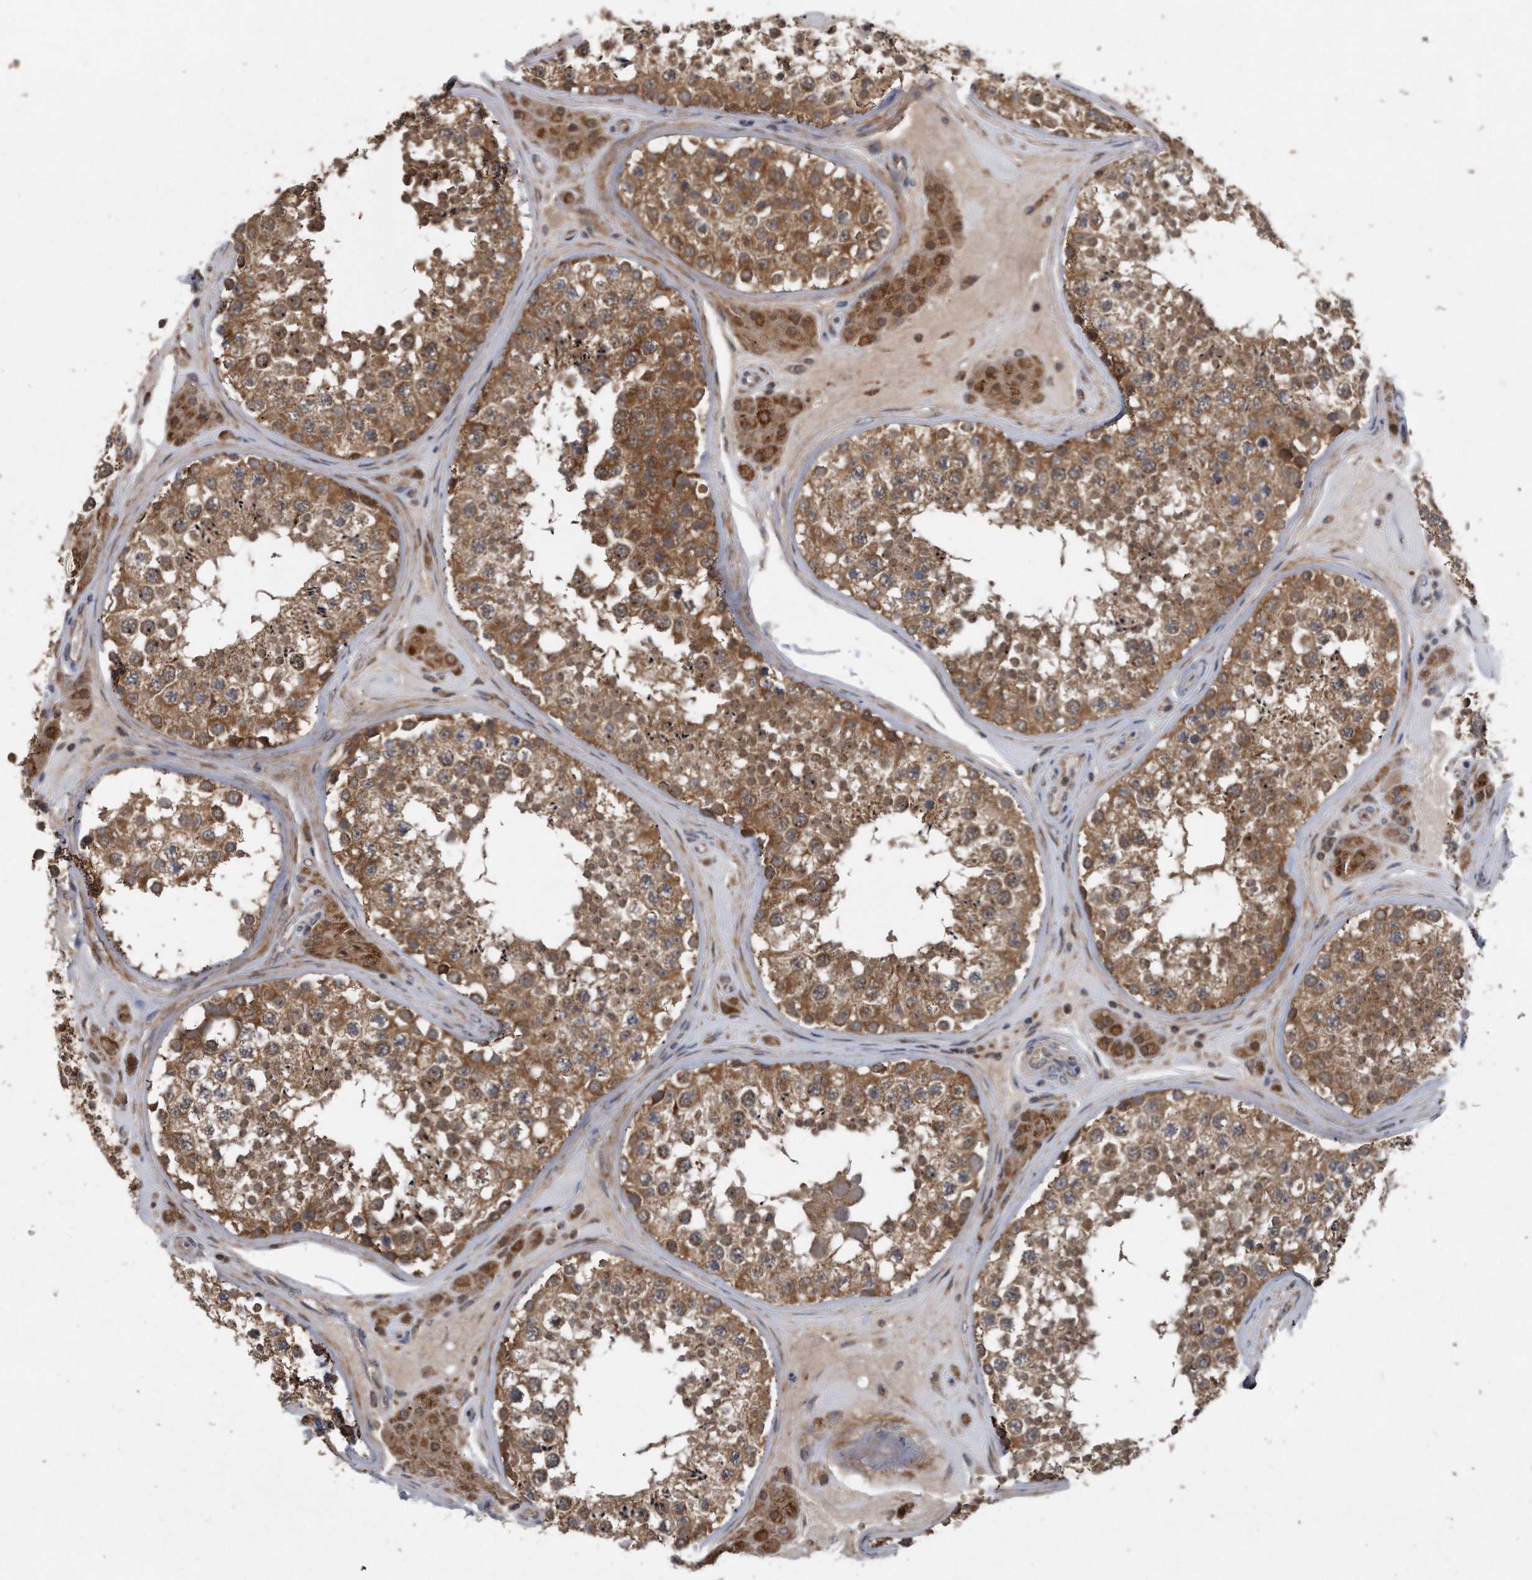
{"staining": {"intensity": "moderate", "quantity": ">75%", "location": "cytoplasmic/membranous"}, "tissue": "testis", "cell_type": "Cells in seminiferous ducts", "image_type": "normal", "snomed": [{"axis": "morphology", "description": "Normal tissue, NOS"}, {"axis": "topography", "description": "Testis"}], "caption": "Immunohistochemistry of unremarkable human testis displays medium levels of moderate cytoplasmic/membranous positivity in approximately >75% of cells in seminiferous ducts.", "gene": "ALPK2", "patient": {"sex": "male", "age": 46}}